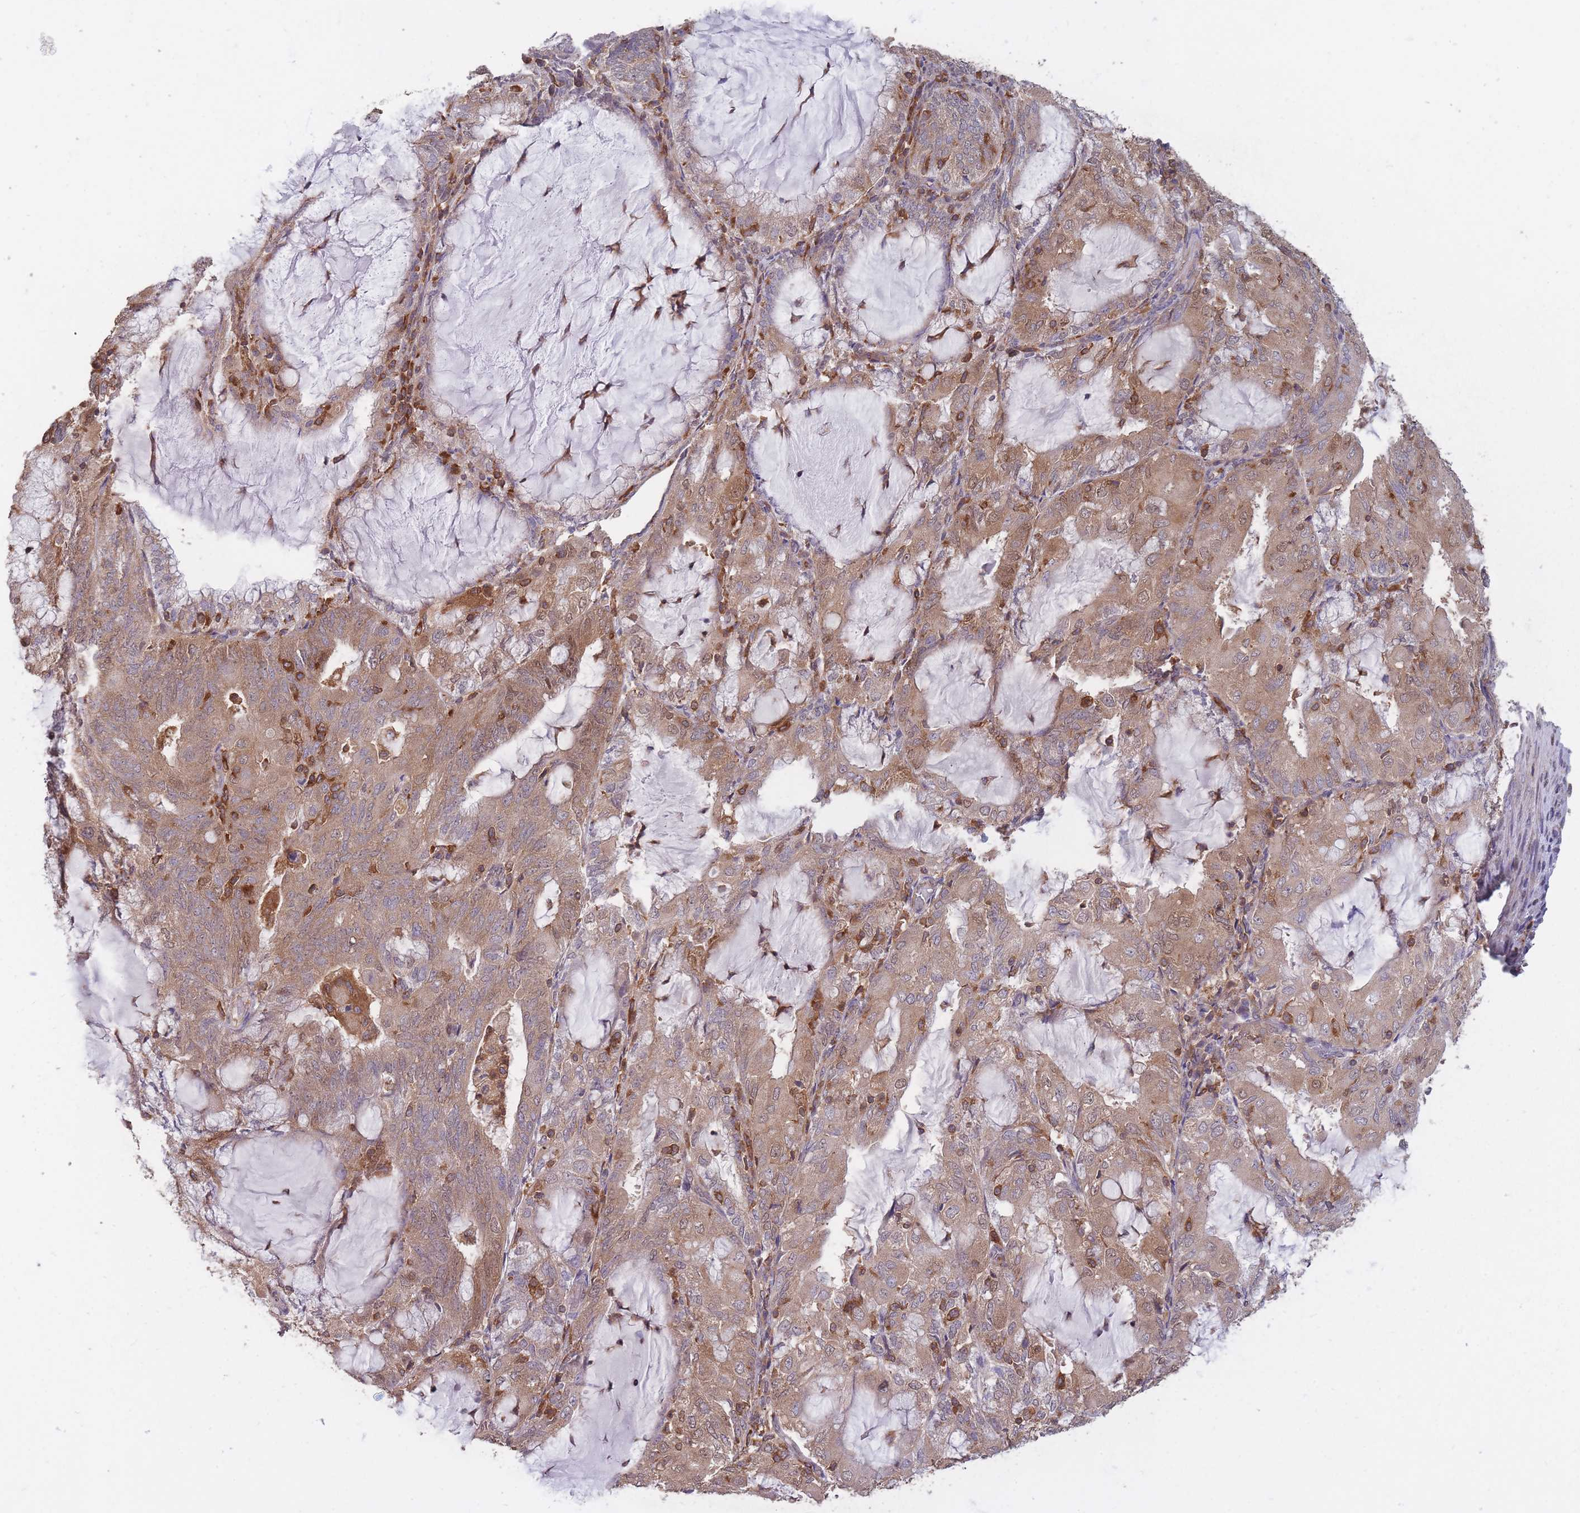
{"staining": {"intensity": "moderate", "quantity": ">75%", "location": "cytoplasmic/membranous,nuclear"}, "tissue": "endometrial cancer", "cell_type": "Tumor cells", "image_type": "cancer", "snomed": [{"axis": "morphology", "description": "Adenocarcinoma, NOS"}, {"axis": "topography", "description": "Endometrium"}], "caption": "Moderate cytoplasmic/membranous and nuclear protein positivity is seen in approximately >75% of tumor cells in endometrial cancer (adenocarcinoma). The protein of interest is stained brown, and the nuclei are stained in blue (DAB IHC with brightfield microscopy, high magnification).", "gene": "GMIP", "patient": {"sex": "female", "age": 81}}